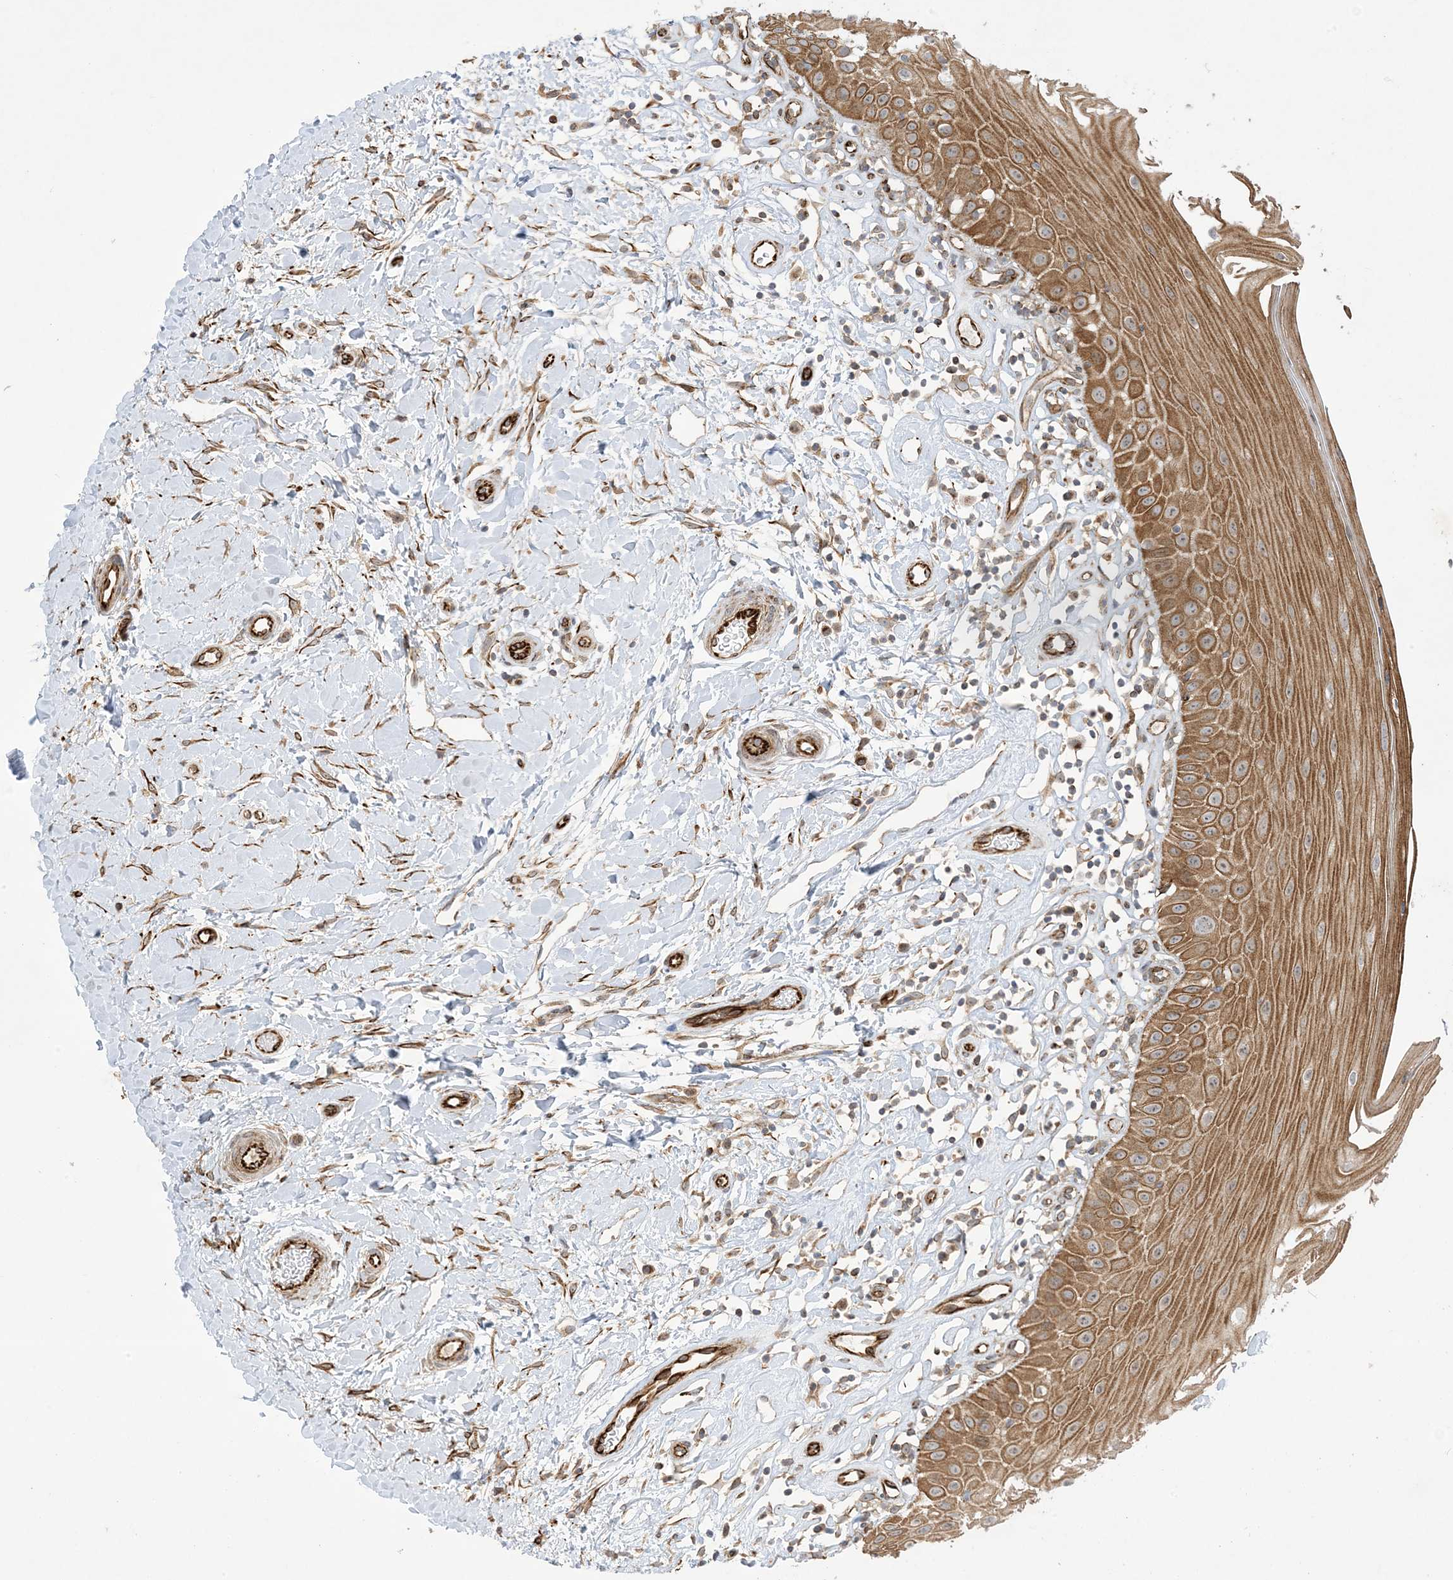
{"staining": {"intensity": "strong", "quantity": ">75%", "location": "cytoplasmic/membranous,nuclear"}, "tissue": "oral mucosa", "cell_type": "Squamous epithelial cells", "image_type": "normal", "snomed": [{"axis": "morphology", "description": "Normal tissue, NOS"}, {"axis": "topography", "description": "Oral tissue"}], "caption": "An immunohistochemistry micrograph of benign tissue is shown. Protein staining in brown shows strong cytoplasmic/membranous,nuclear positivity in oral mucosa within squamous epithelial cells.", "gene": "SOGA3", "patient": {"sex": "female", "age": 56}}